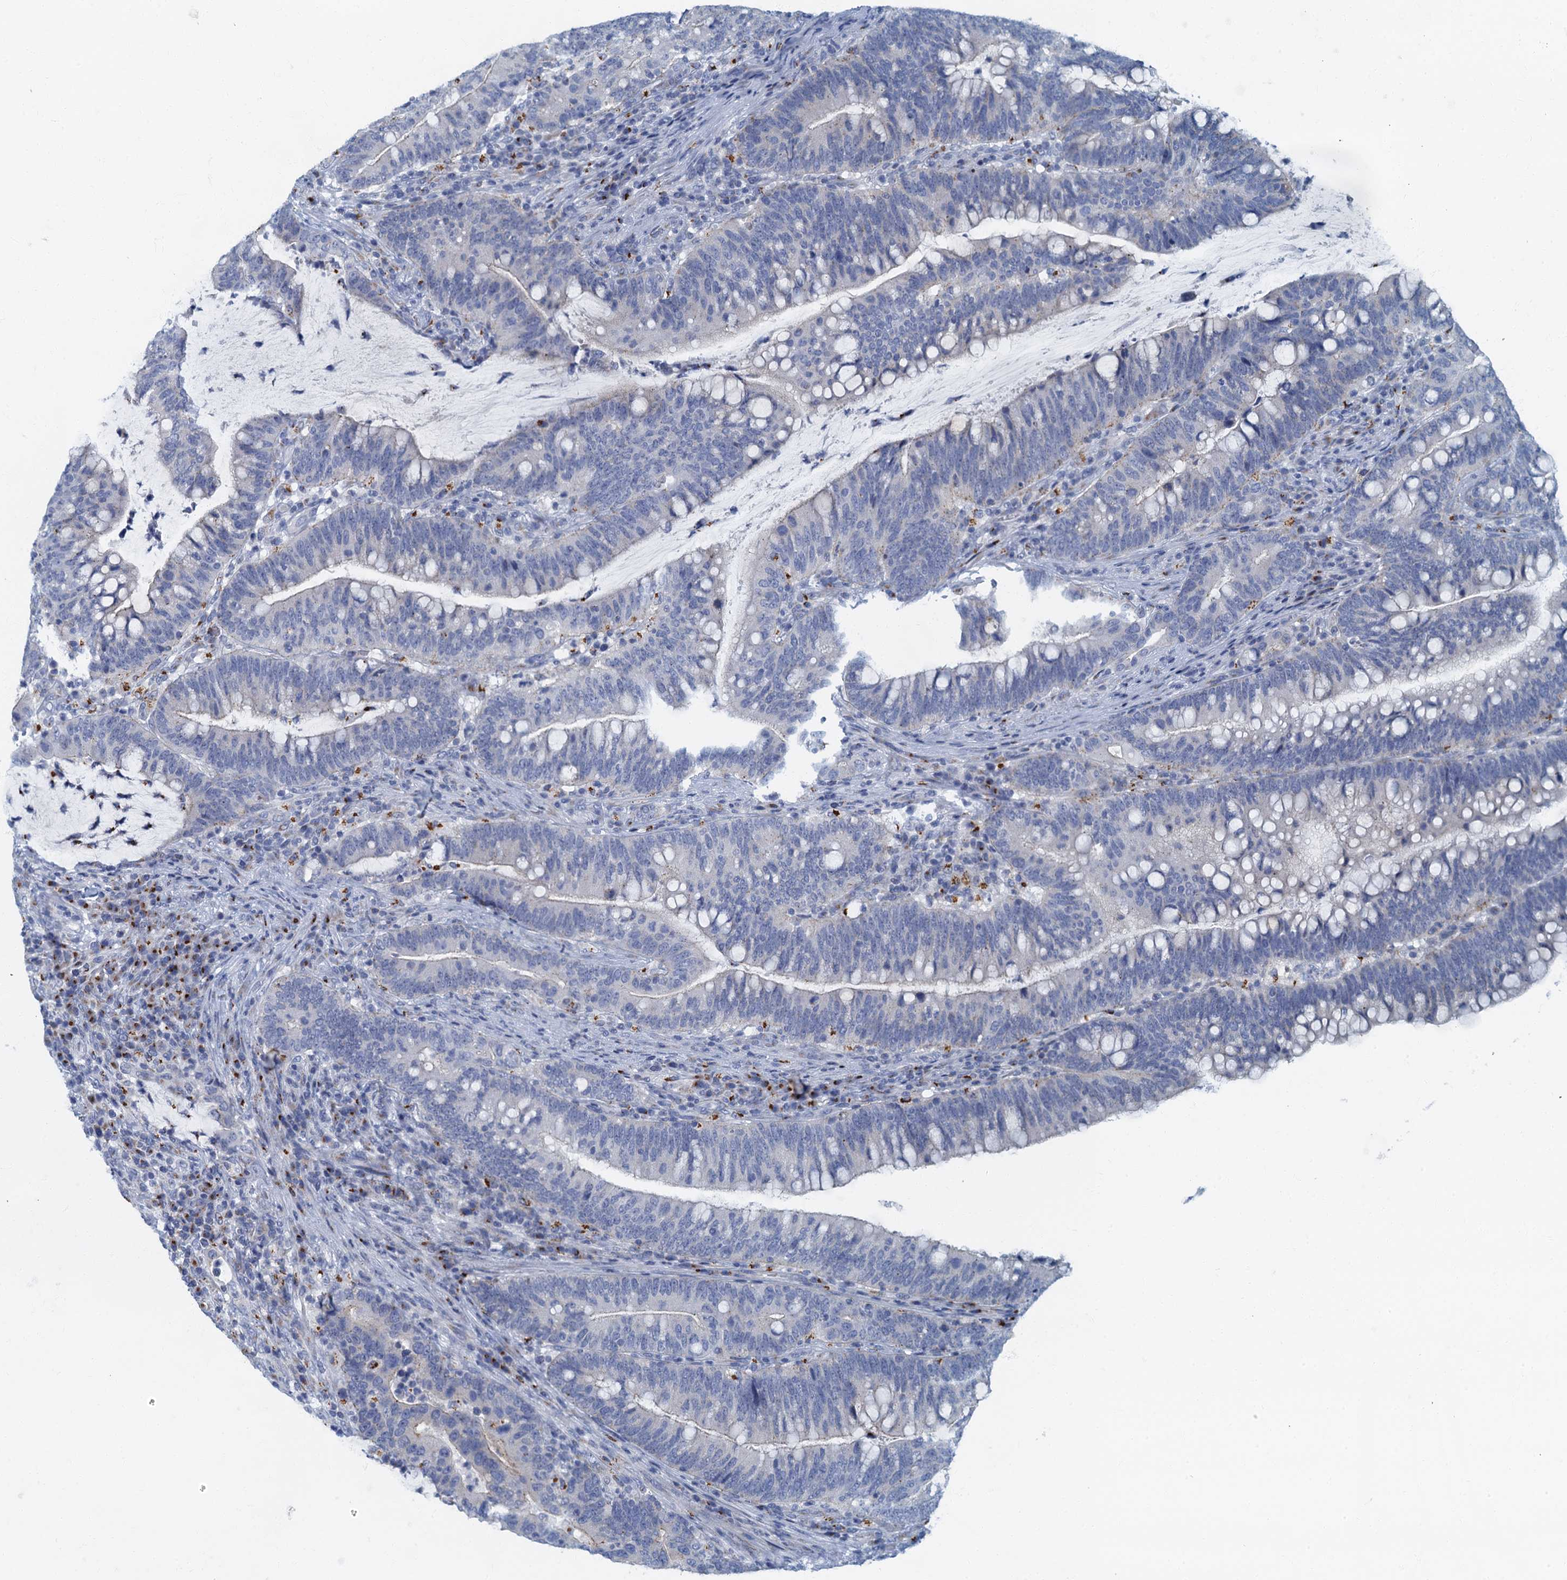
{"staining": {"intensity": "negative", "quantity": "none", "location": "none"}, "tissue": "colorectal cancer", "cell_type": "Tumor cells", "image_type": "cancer", "snomed": [{"axis": "morphology", "description": "Adenocarcinoma, NOS"}, {"axis": "topography", "description": "Colon"}], "caption": "Immunohistochemistry of human colorectal adenocarcinoma reveals no positivity in tumor cells.", "gene": "LYPD3", "patient": {"sex": "female", "age": 66}}